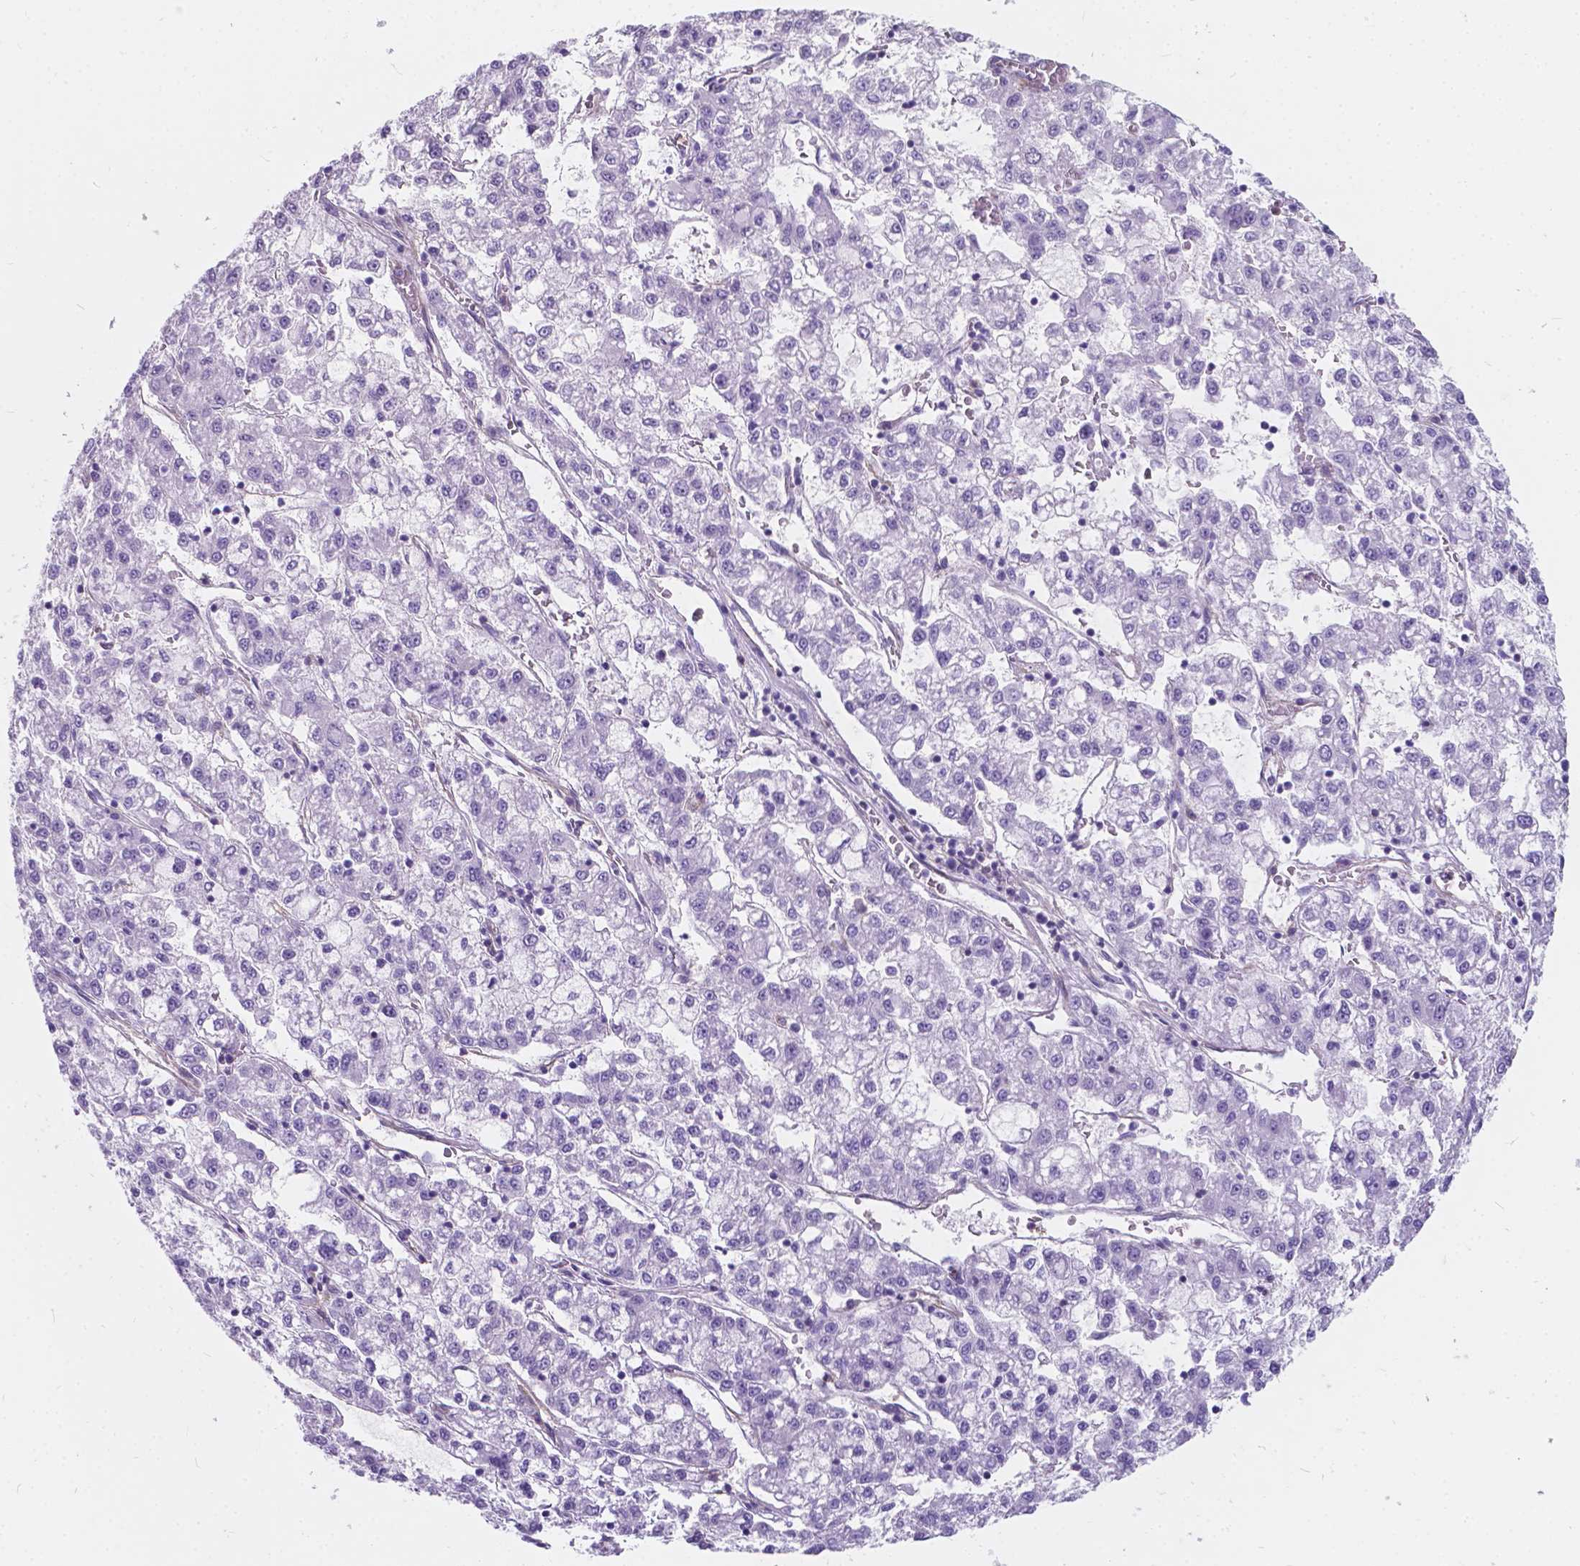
{"staining": {"intensity": "negative", "quantity": "none", "location": "none"}, "tissue": "liver cancer", "cell_type": "Tumor cells", "image_type": "cancer", "snomed": [{"axis": "morphology", "description": "Carcinoma, Hepatocellular, NOS"}, {"axis": "topography", "description": "Liver"}], "caption": "Tumor cells show no significant positivity in liver hepatocellular carcinoma.", "gene": "KIAA0040", "patient": {"sex": "male", "age": 40}}